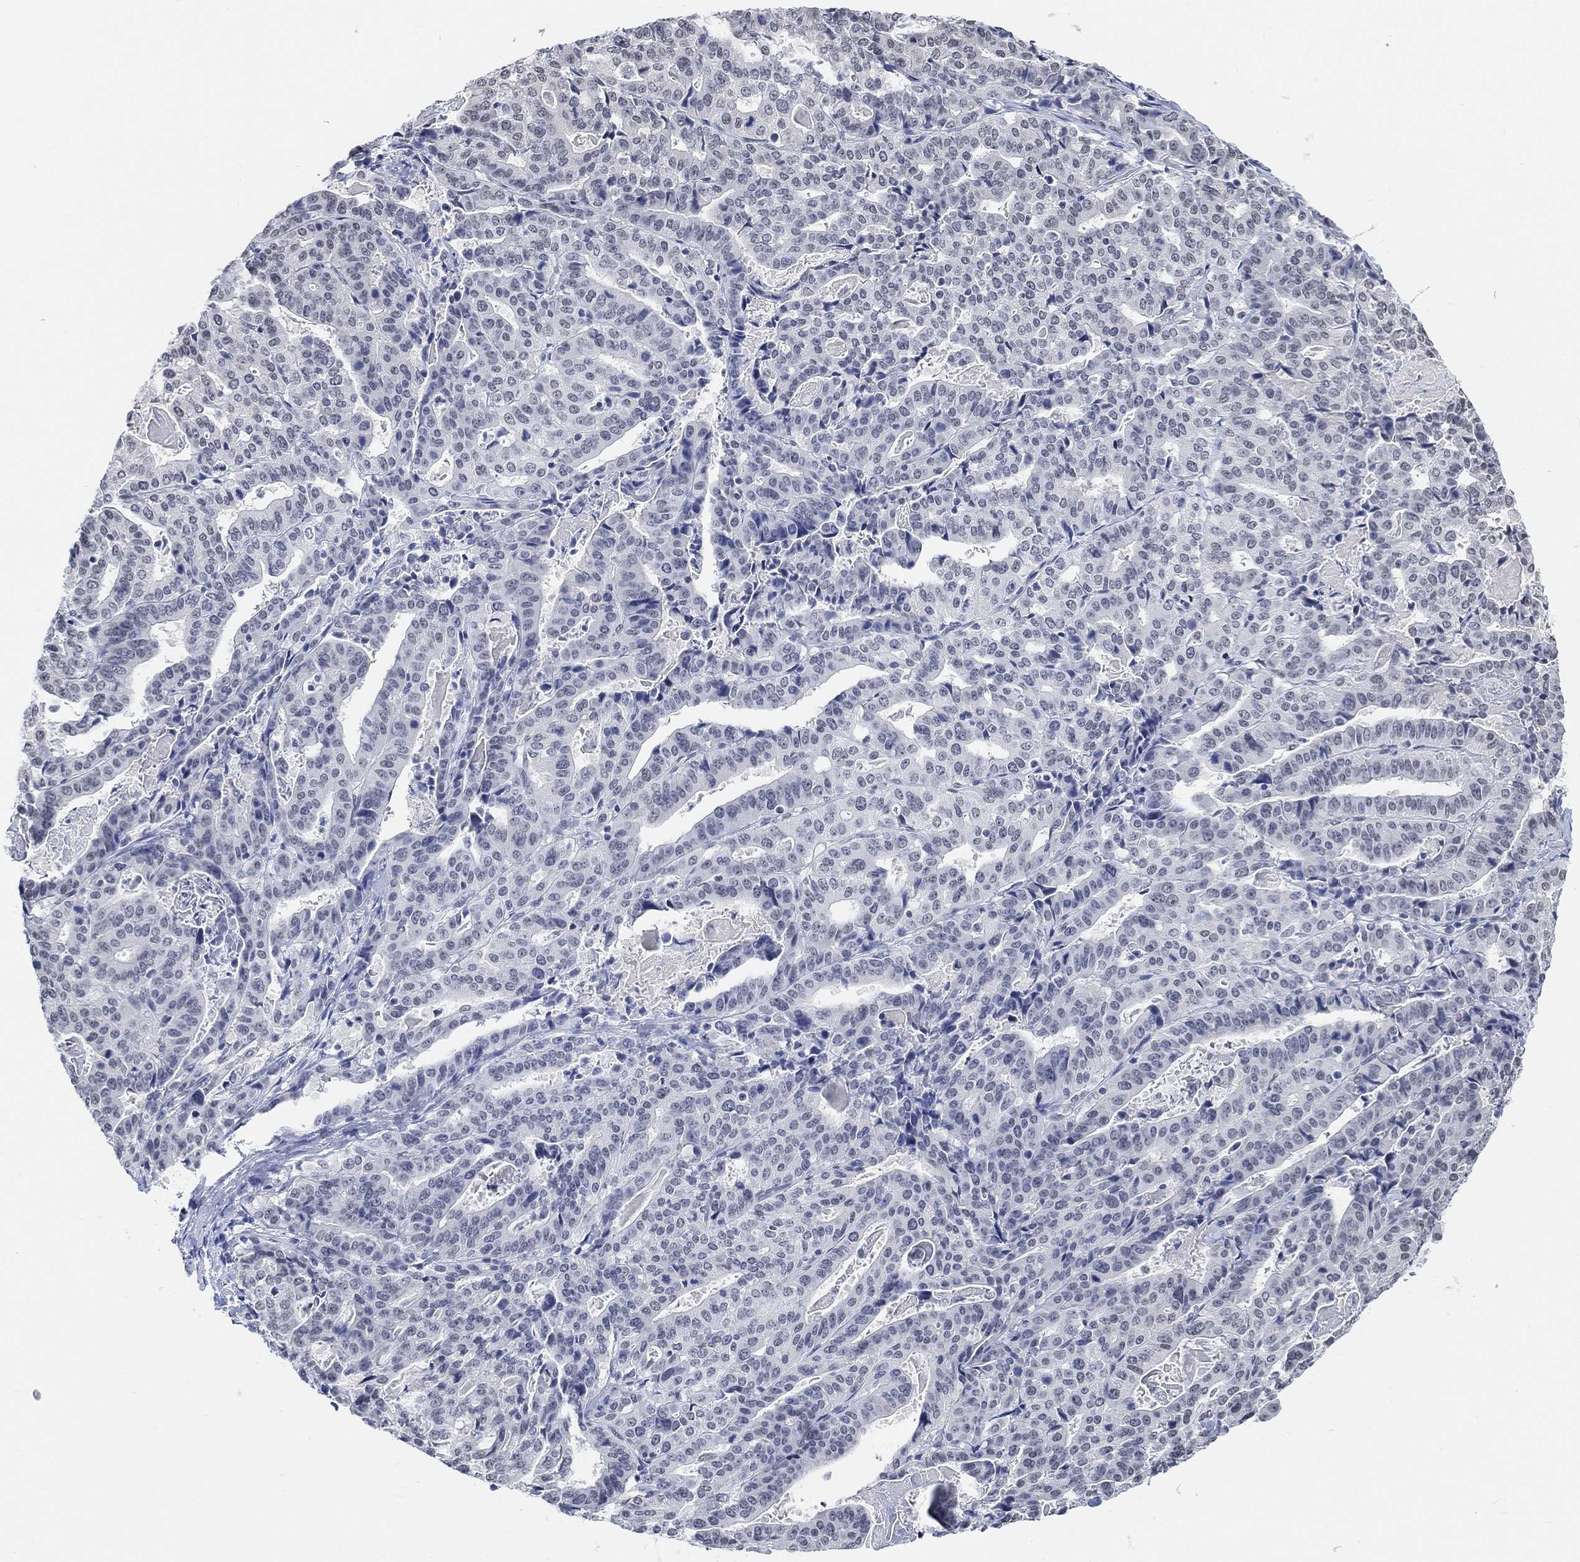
{"staining": {"intensity": "negative", "quantity": "none", "location": "none"}, "tissue": "stomach cancer", "cell_type": "Tumor cells", "image_type": "cancer", "snomed": [{"axis": "morphology", "description": "Adenocarcinoma, NOS"}, {"axis": "topography", "description": "Stomach"}], "caption": "DAB (3,3'-diaminobenzidine) immunohistochemical staining of stomach cancer (adenocarcinoma) demonstrates no significant positivity in tumor cells.", "gene": "PURG", "patient": {"sex": "male", "age": 48}}